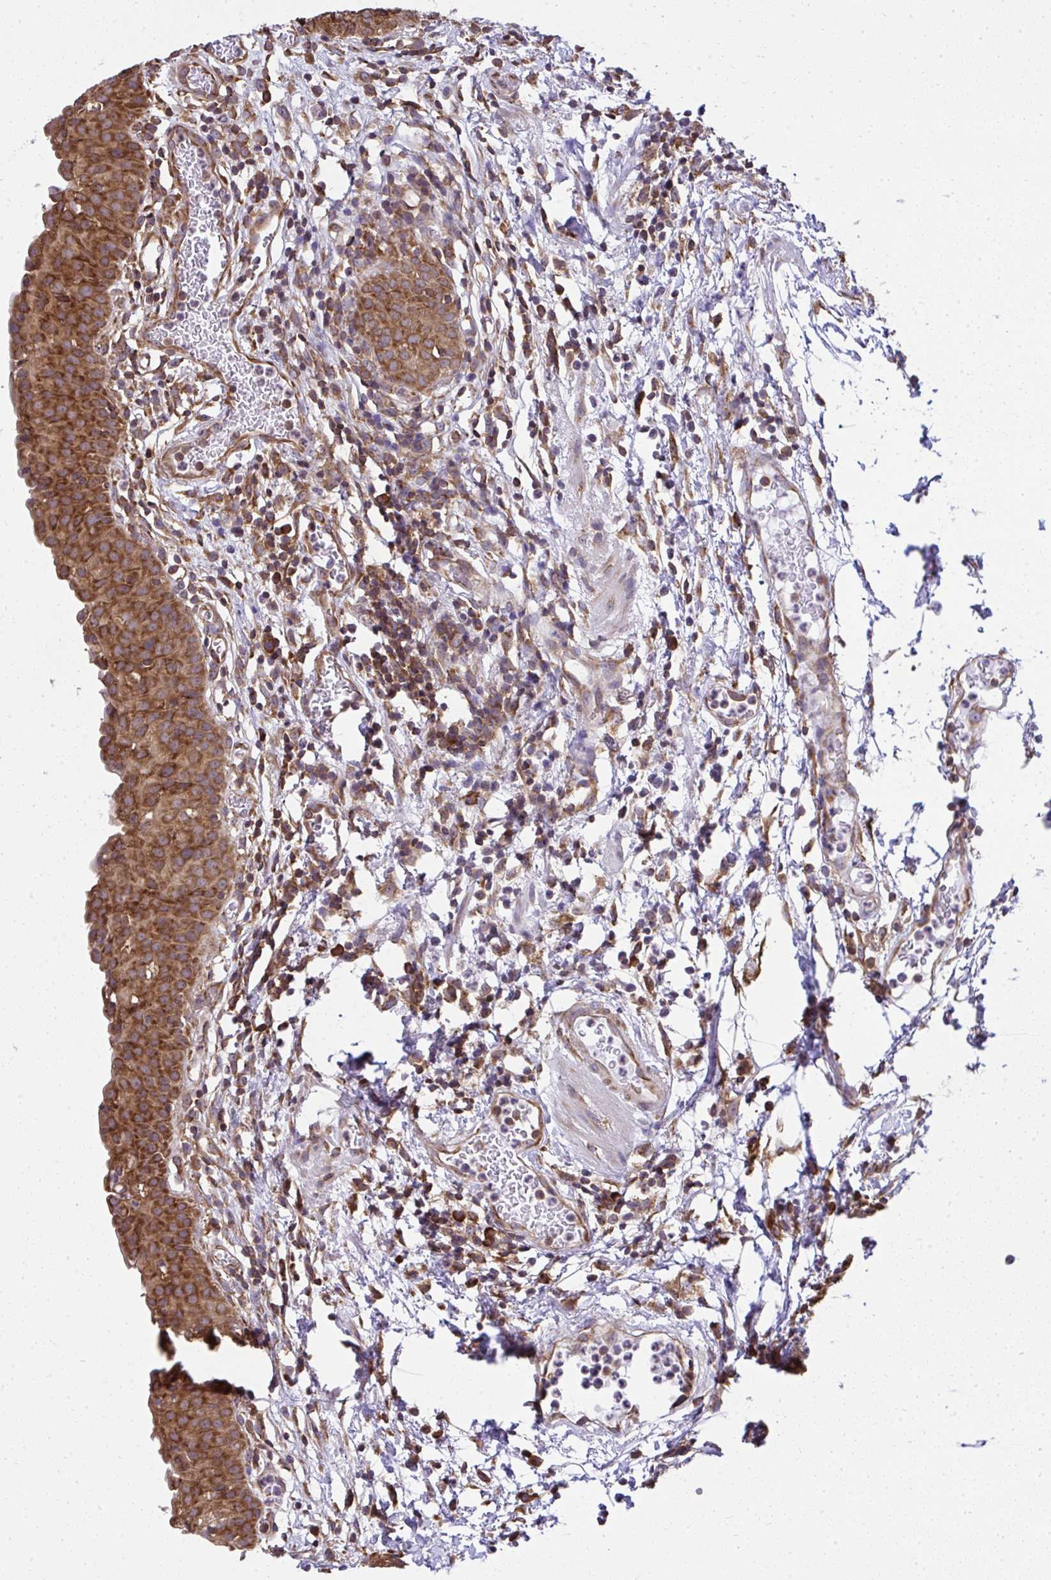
{"staining": {"intensity": "strong", "quantity": ">75%", "location": "cytoplasmic/membranous"}, "tissue": "urinary bladder", "cell_type": "Urothelial cells", "image_type": "normal", "snomed": [{"axis": "morphology", "description": "Normal tissue, NOS"}, {"axis": "morphology", "description": "Inflammation, NOS"}, {"axis": "topography", "description": "Urinary bladder"}], "caption": "High-magnification brightfield microscopy of benign urinary bladder stained with DAB (brown) and counterstained with hematoxylin (blue). urothelial cells exhibit strong cytoplasmic/membranous staining is seen in about>75% of cells. (IHC, brightfield microscopy, high magnification).", "gene": "RPS7", "patient": {"sex": "male", "age": 57}}